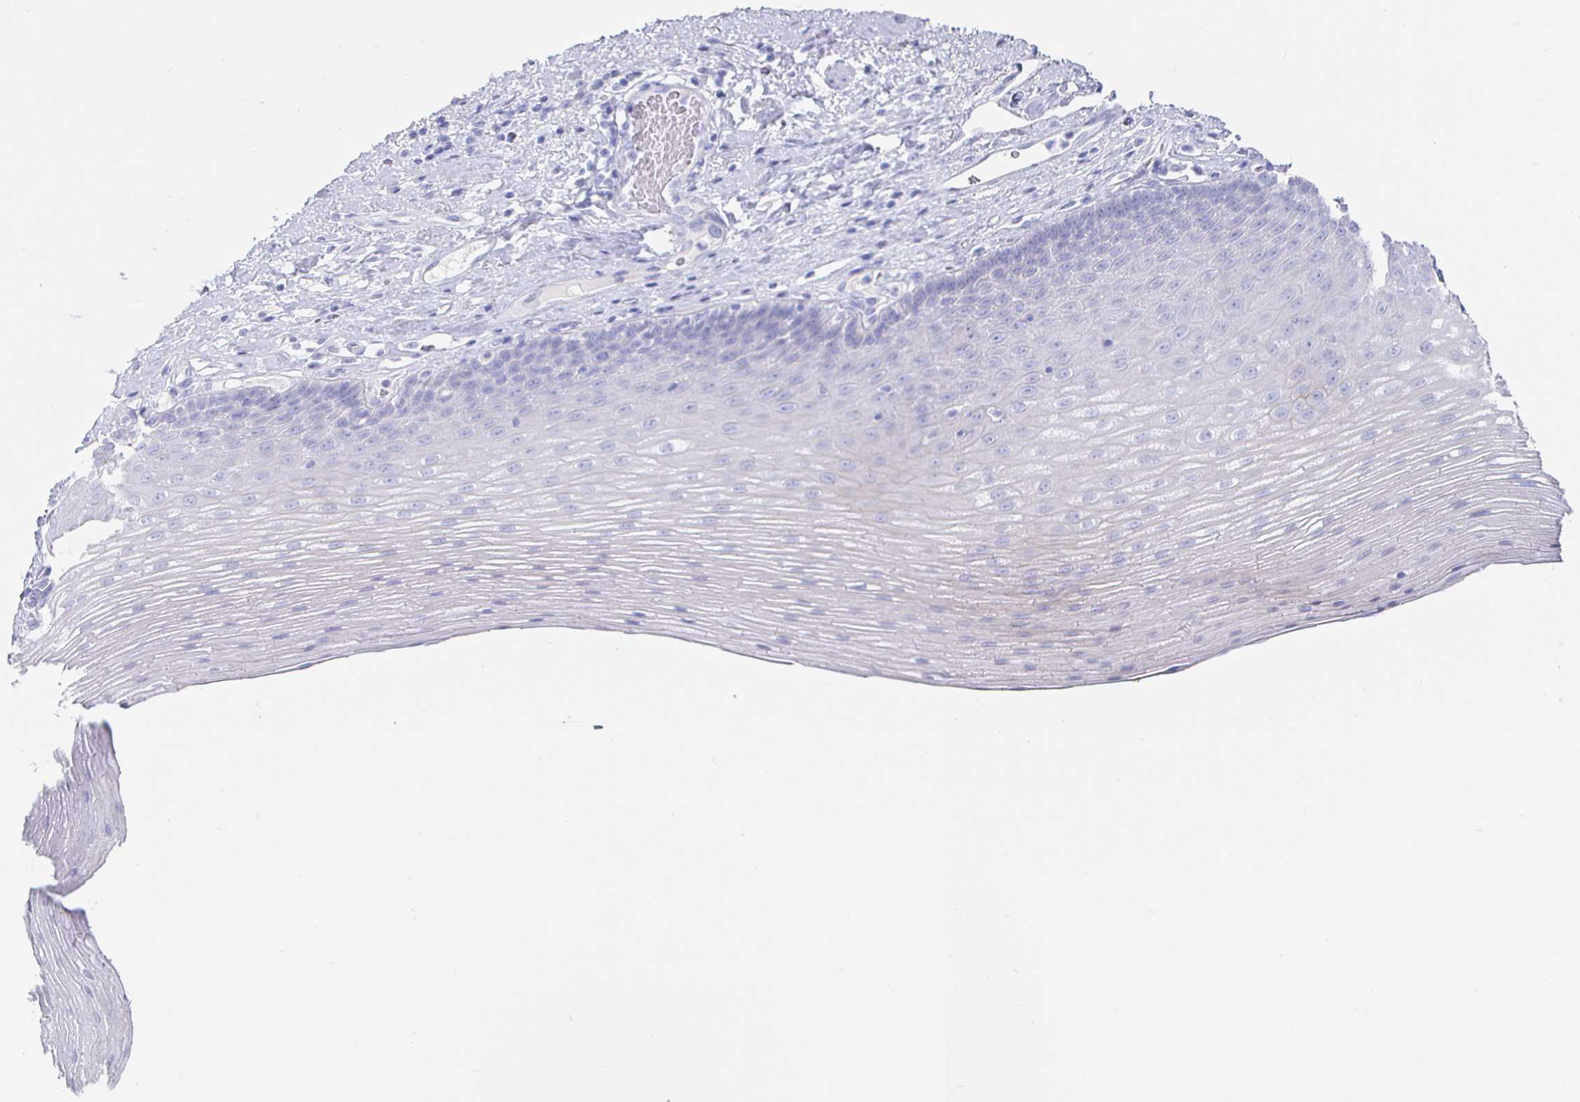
{"staining": {"intensity": "weak", "quantity": "<25%", "location": "cytoplasmic/membranous"}, "tissue": "esophagus", "cell_type": "Squamous epithelial cells", "image_type": "normal", "snomed": [{"axis": "morphology", "description": "Normal tissue, NOS"}, {"axis": "topography", "description": "Esophagus"}], "caption": "Immunohistochemistry image of benign human esophagus stained for a protein (brown), which reveals no staining in squamous epithelial cells. The staining was performed using DAB (3,3'-diaminobenzidine) to visualize the protein expression in brown, while the nuclei were stained in blue with hematoxylin (Magnification: 20x).", "gene": "CLCA1", "patient": {"sex": "male", "age": 62}}